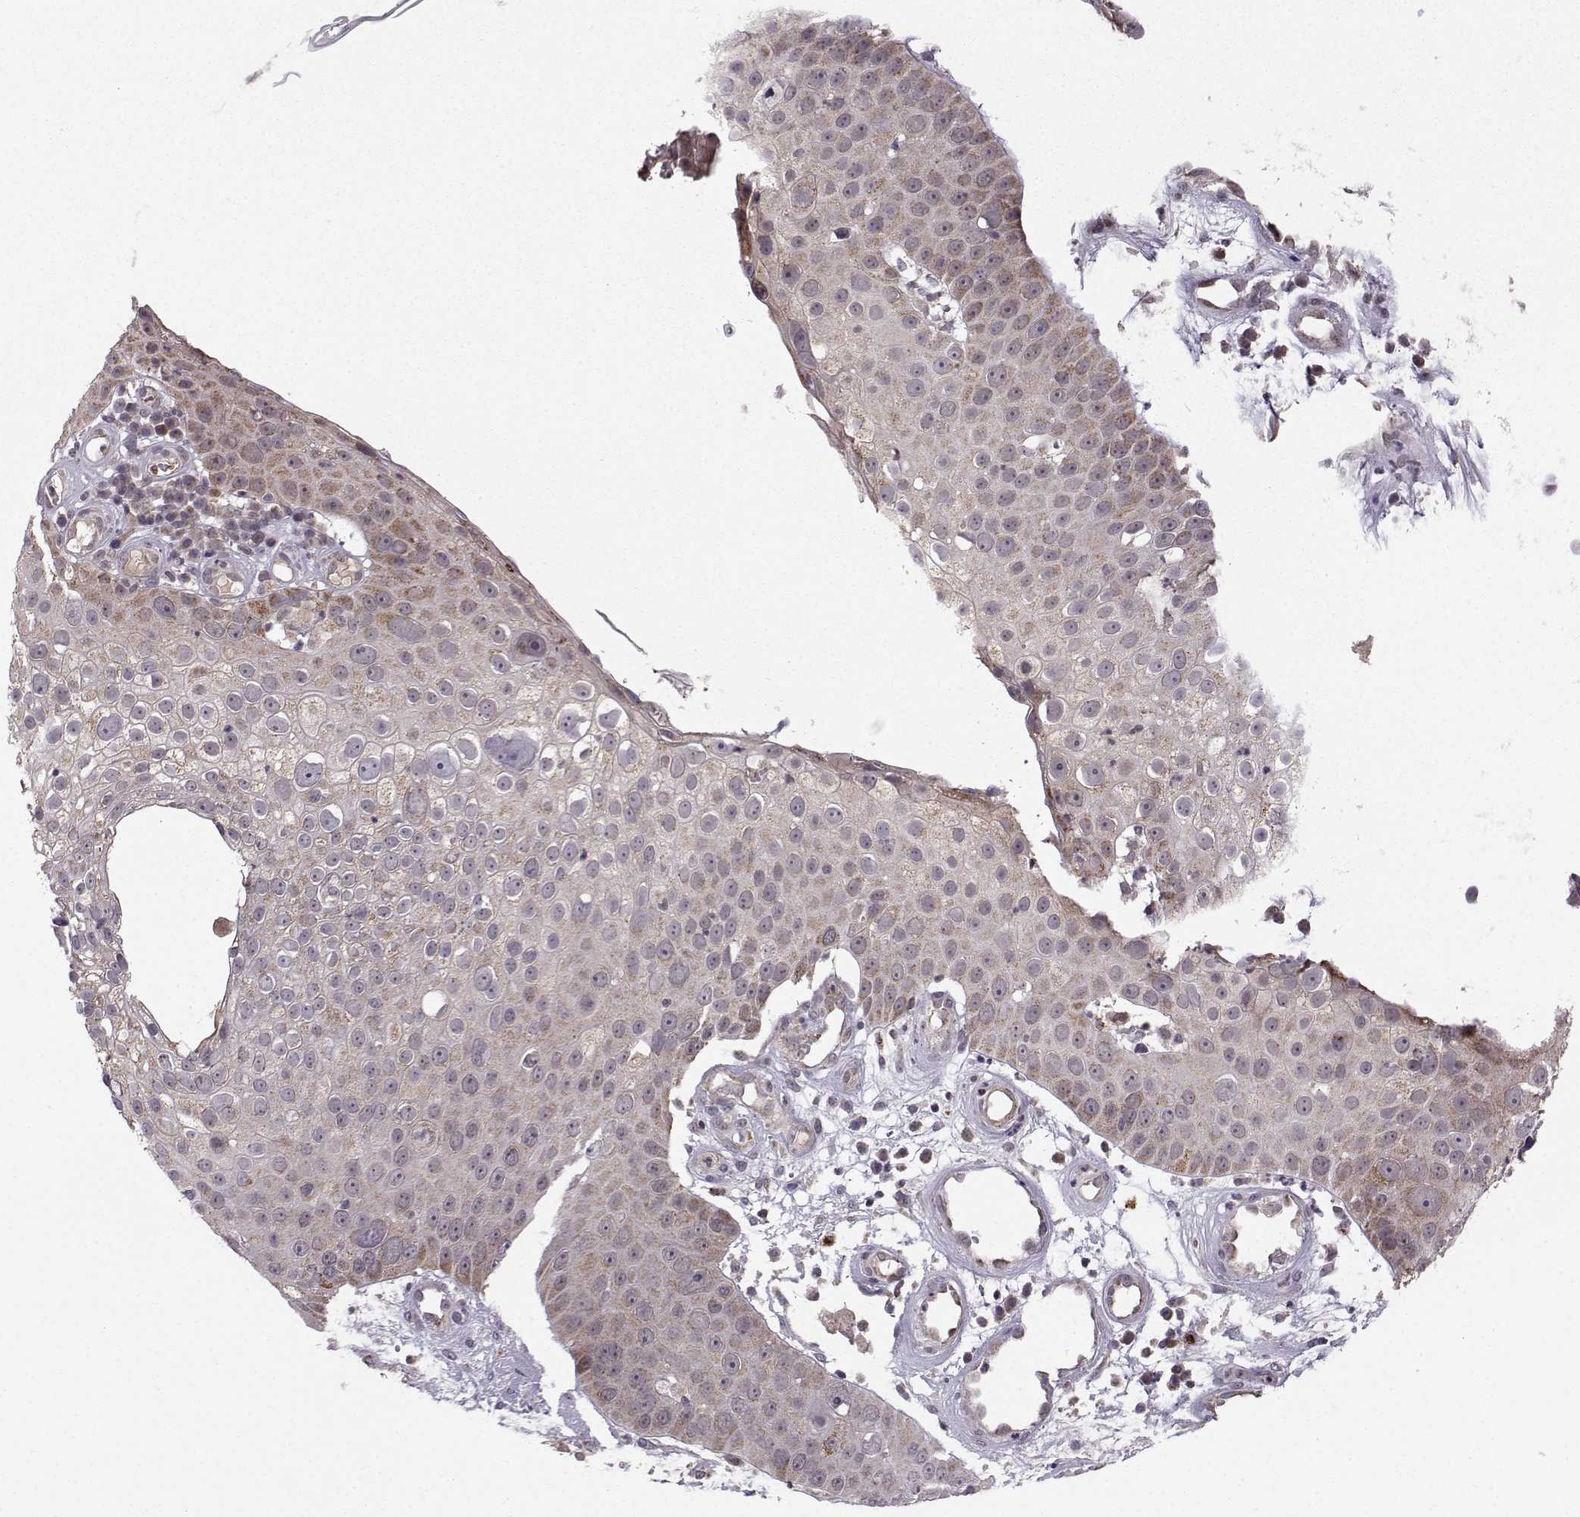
{"staining": {"intensity": "moderate", "quantity": "<25%", "location": "cytoplasmic/membranous"}, "tissue": "skin cancer", "cell_type": "Tumor cells", "image_type": "cancer", "snomed": [{"axis": "morphology", "description": "Squamous cell carcinoma, NOS"}, {"axis": "topography", "description": "Skin"}], "caption": "Approximately <25% of tumor cells in human skin cancer (squamous cell carcinoma) exhibit moderate cytoplasmic/membranous protein staining as visualized by brown immunohistochemical staining.", "gene": "NECAB3", "patient": {"sex": "male", "age": 71}}